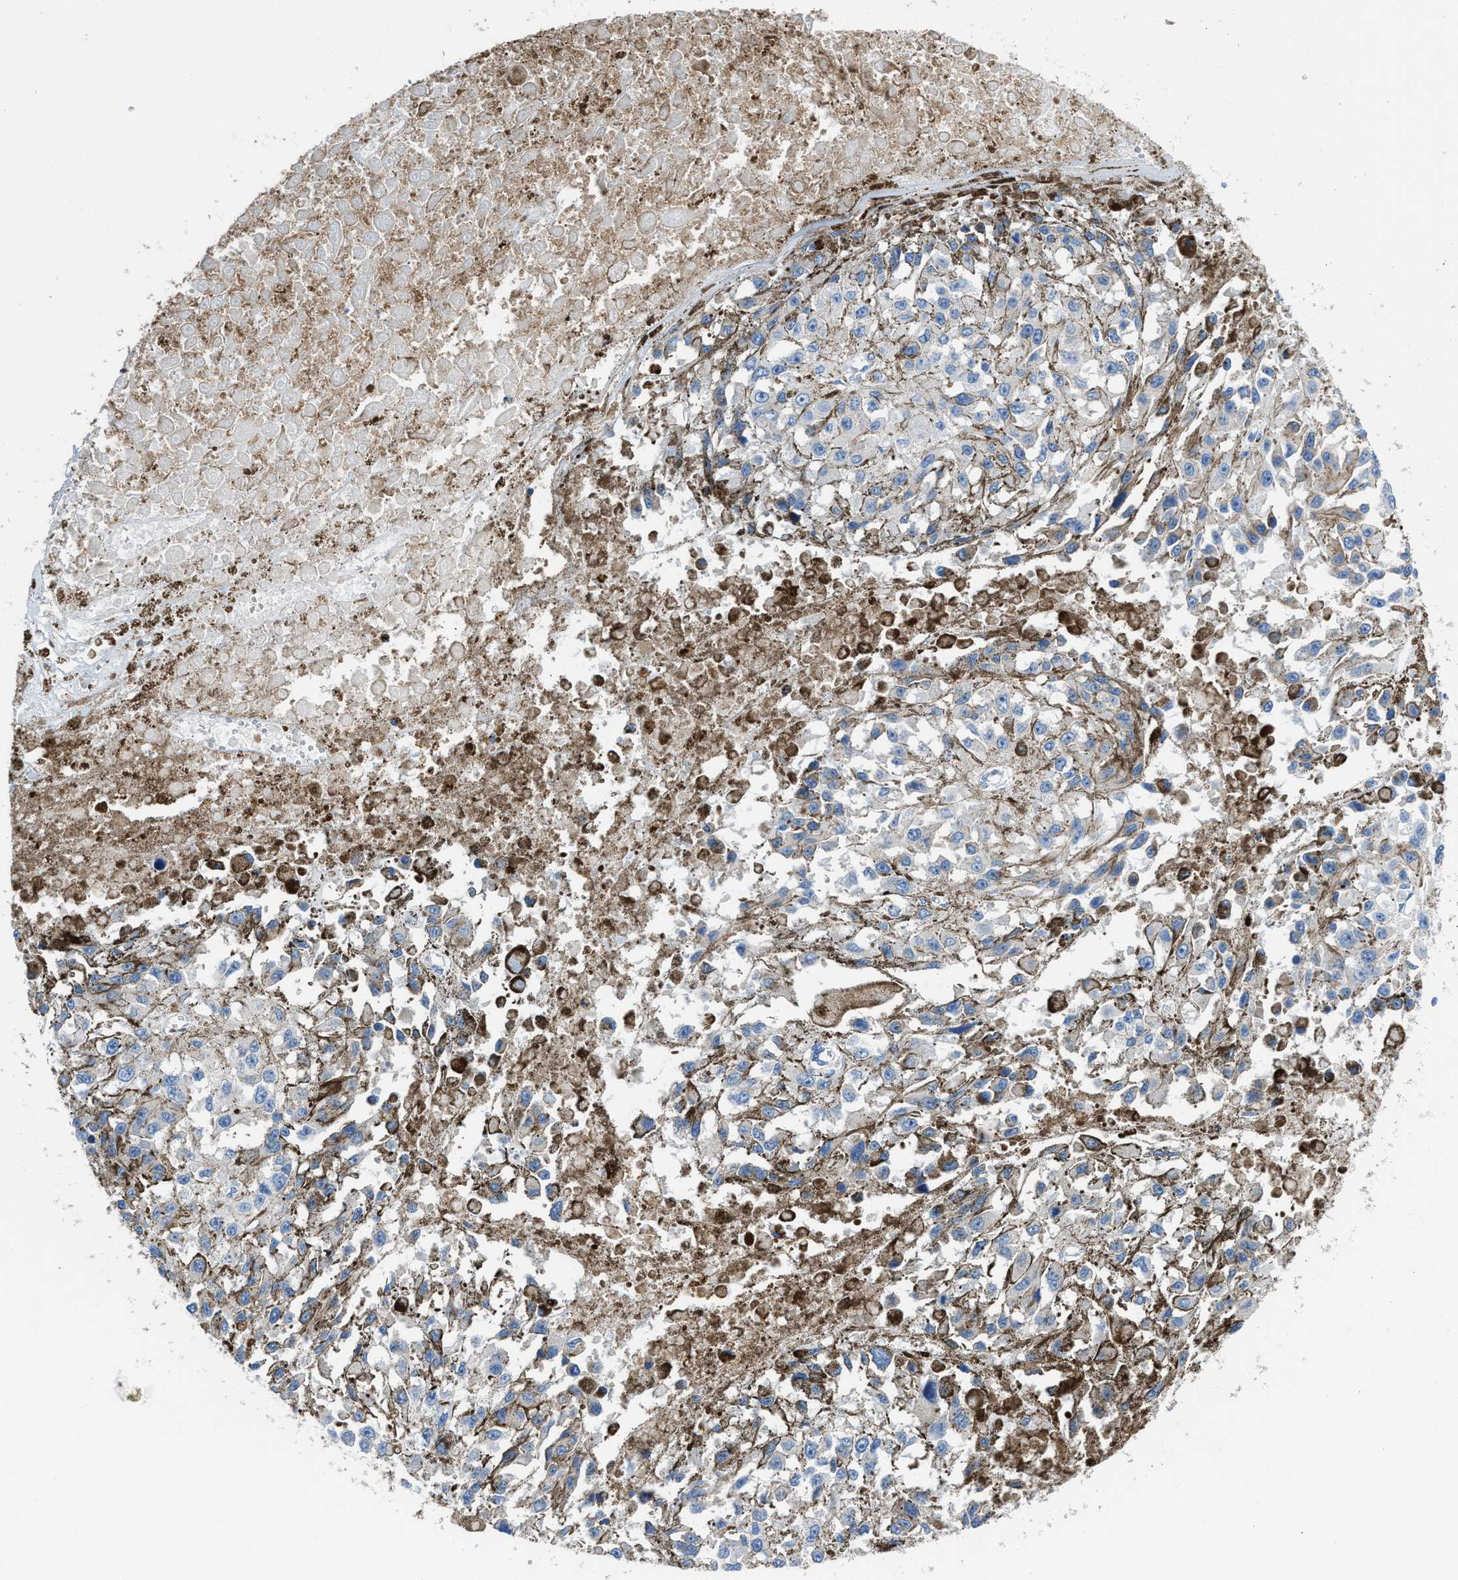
{"staining": {"intensity": "negative", "quantity": "none", "location": "none"}, "tissue": "melanoma", "cell_type": "Tumor cells", "image_type": "cancer", "snomed": [{"axis": "morphology", "description": "Malignant melanoma, Metastatic site"}, {"axis": "topography", "description": "Lymph node"}], "caption": "DAB immunohistochemical staining of melanoma demonstrates no significant staining in tumor cells.", "gene": "NEB", "patient": {"sex": "male", "age": 59}}